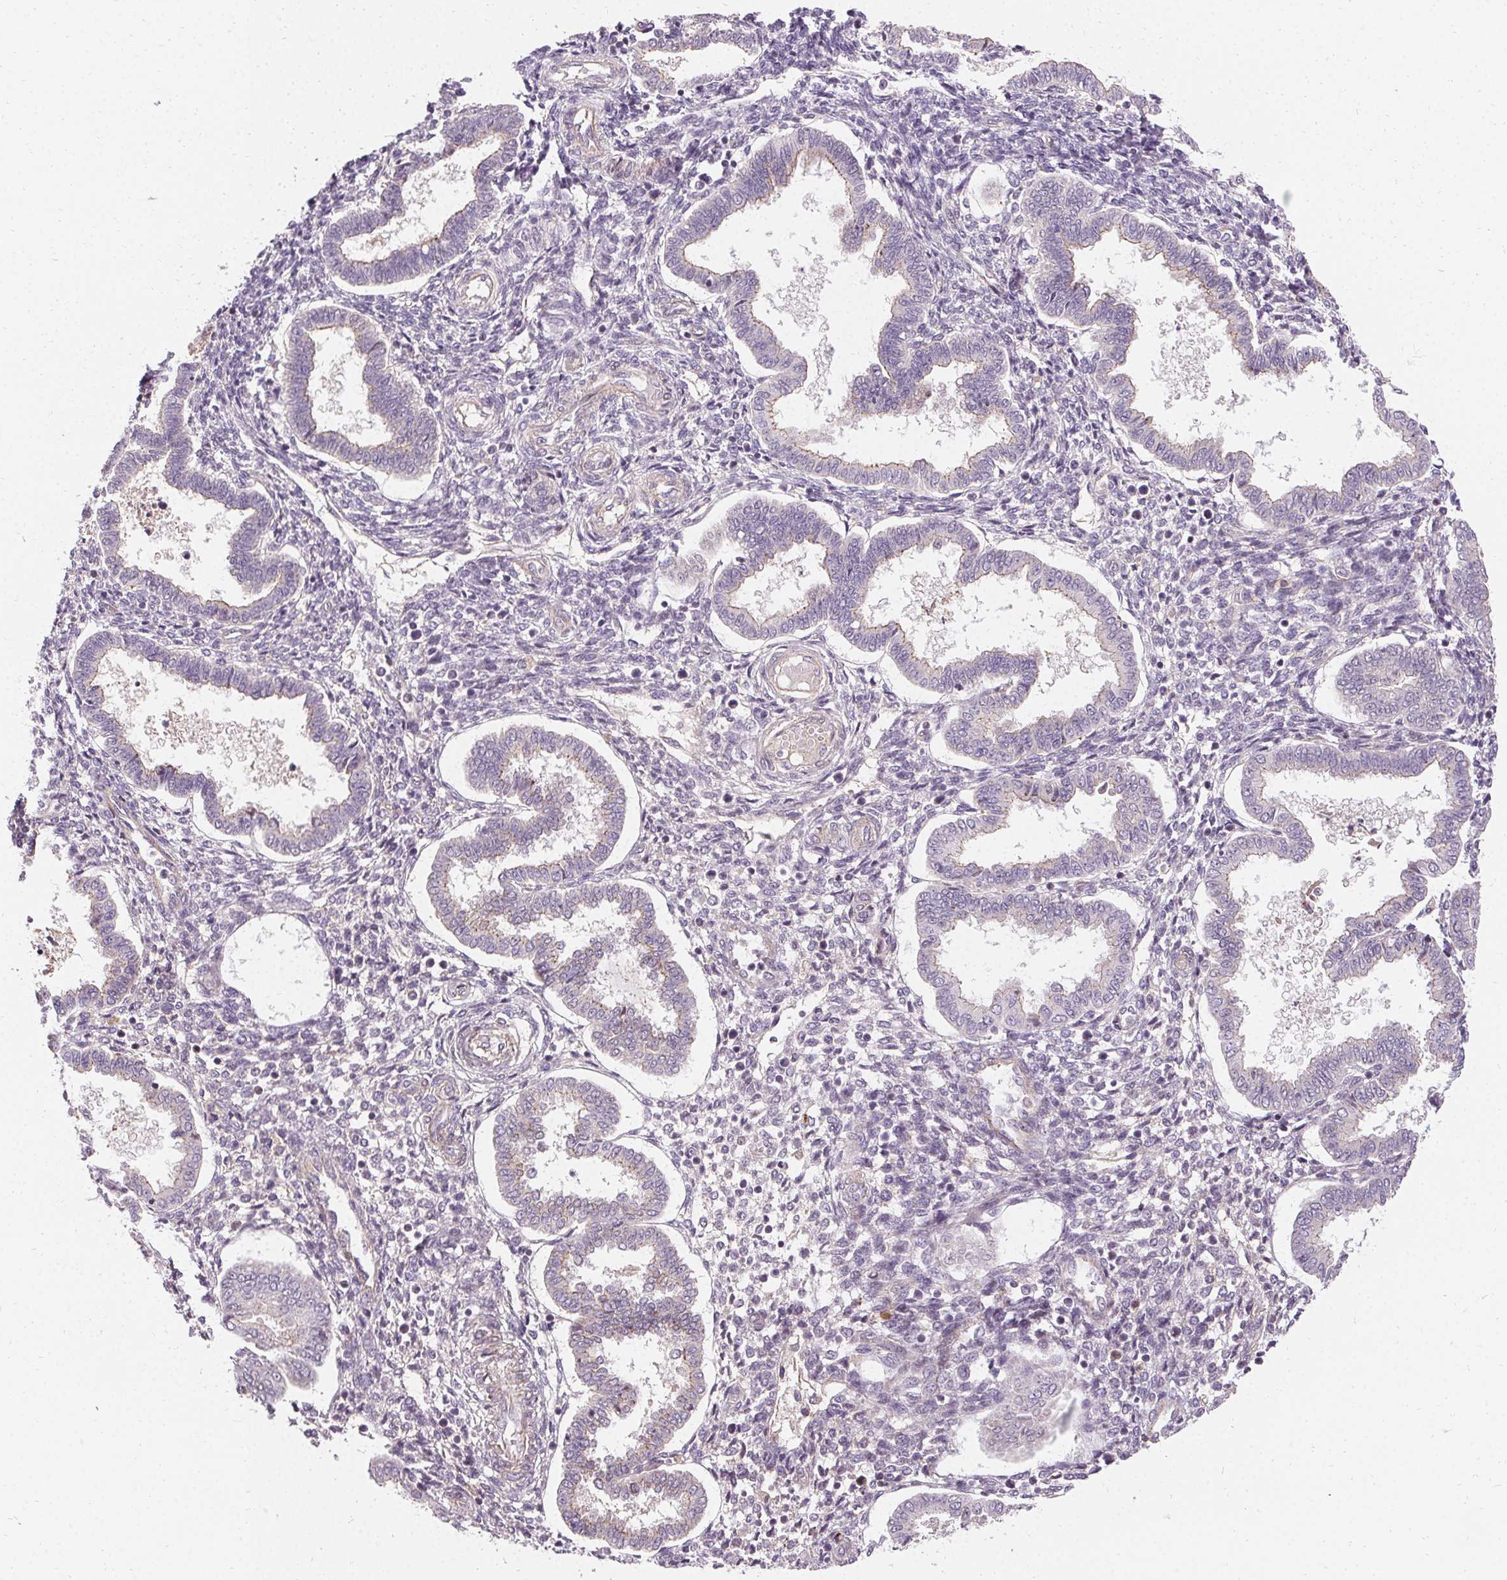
{"staining": {"intensity": "weak", "quantity": "<25%", "location": "cytoplasmic/membranous"}, "tissue": "endometrium", "cell_type": "Cells in endometrial stroma", "image_type": "normal", "snomed": [{"axis": "morphology", "description": "Normal tissue, NOS"}, {"axis": "topography", "description": "Endometrium"}], "caption": "An immunohistochemistry (IHC) image of unremarkable endometrium is shown. There is no staining in cells in endometrial stroma of endometrium.", "gene": "APLP1", "patient": {"sex": "female", "age": 24}}